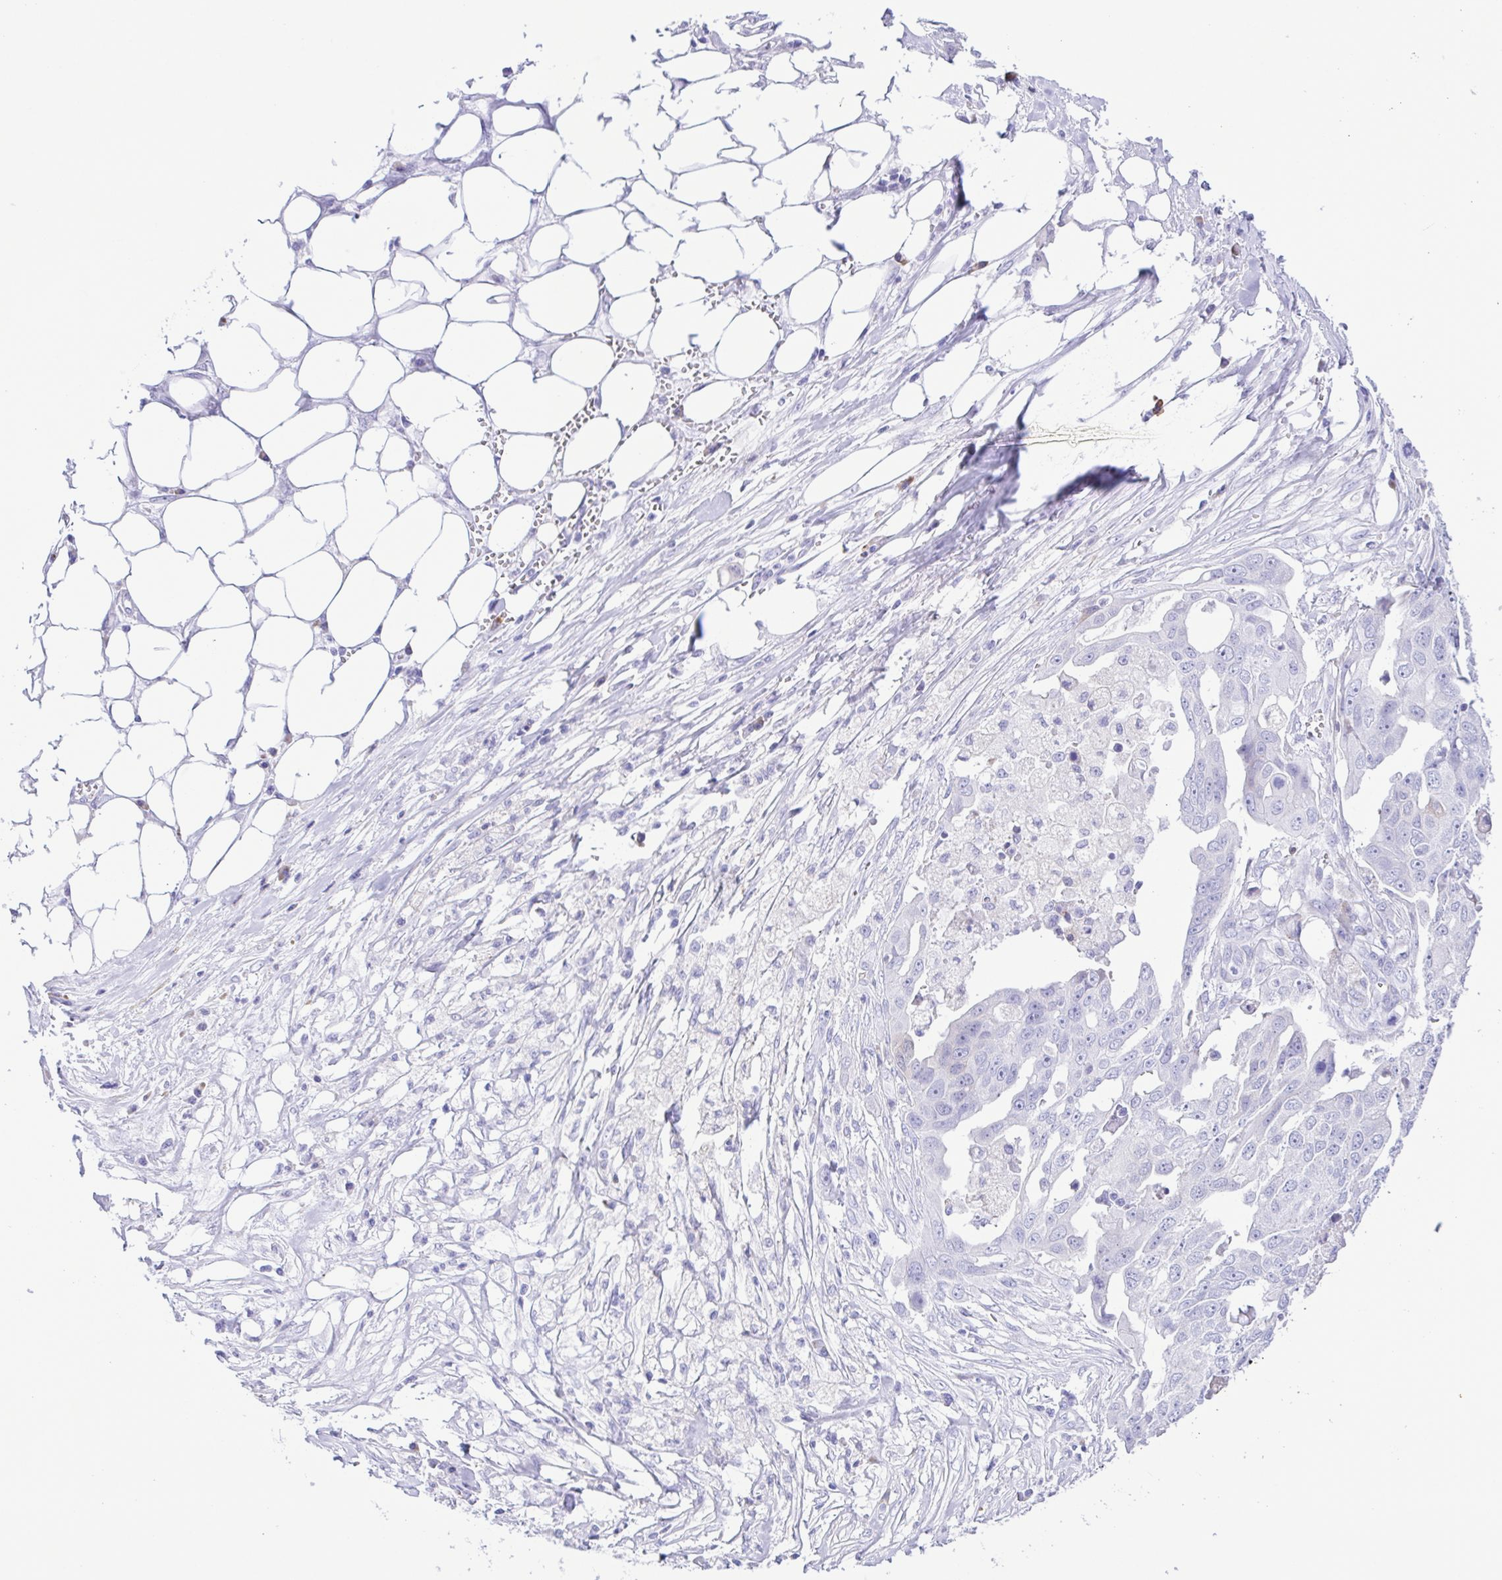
{"staining": {"intensity": "negative", "quantity": "none", "location": "none"}, "tissue": "ovarian cancer", "cell_type": "Tumor cells", "image_type": "cancer", "snomed": [{"axis": "morphology", "description": "Carcinoma, endometroid"}, {"axis": "topography", "description": "Ovary"}], "caption": "DAB (3,3'-diaminobenzidine) immunohistochemical staining of human ovarian cancer (endometroid carcinoma) demonstrates no significant expression in tumor cells. (DAB IHC, high magnification).", "gene": "GPR17", "patient": {"sex": "female", "age": 70}}